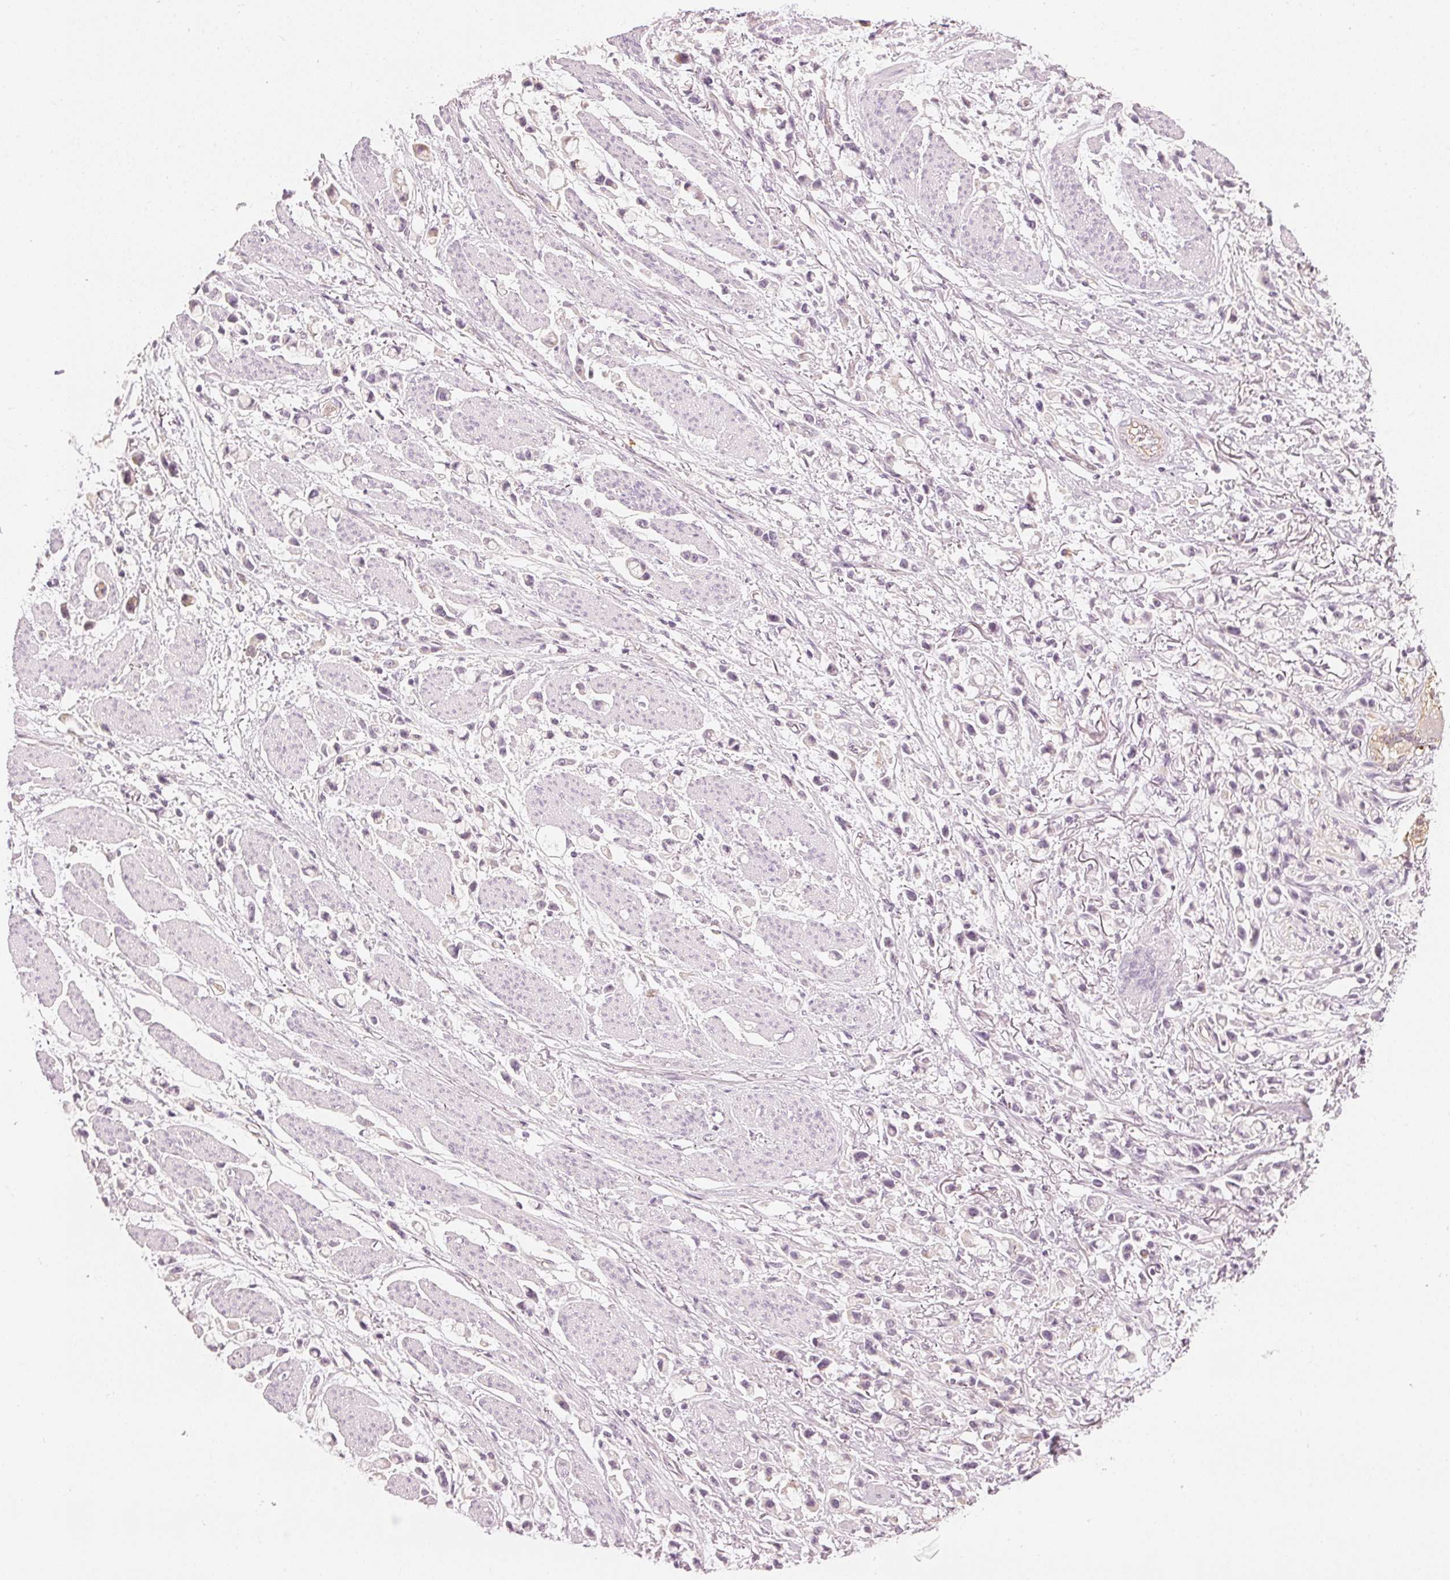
{"staining": {"intensity": "negative", "quantity": "none", "location": "none"}, "tissue": "stomach cancer", "cell_type": "Tumor cells", "image_type": "cancer", "snomed": [{"axis": "morphology", "description": "Adenocarcinoma, NOS"}, {"axis": "topography", "description": "Stomach"}], "caption": "Histopathology image shows no significant protein positivity in tumor cells of adenocarcinoma (stomach).", "gene": "APLP1", "patient": {"sex": "female", "age": 81}}